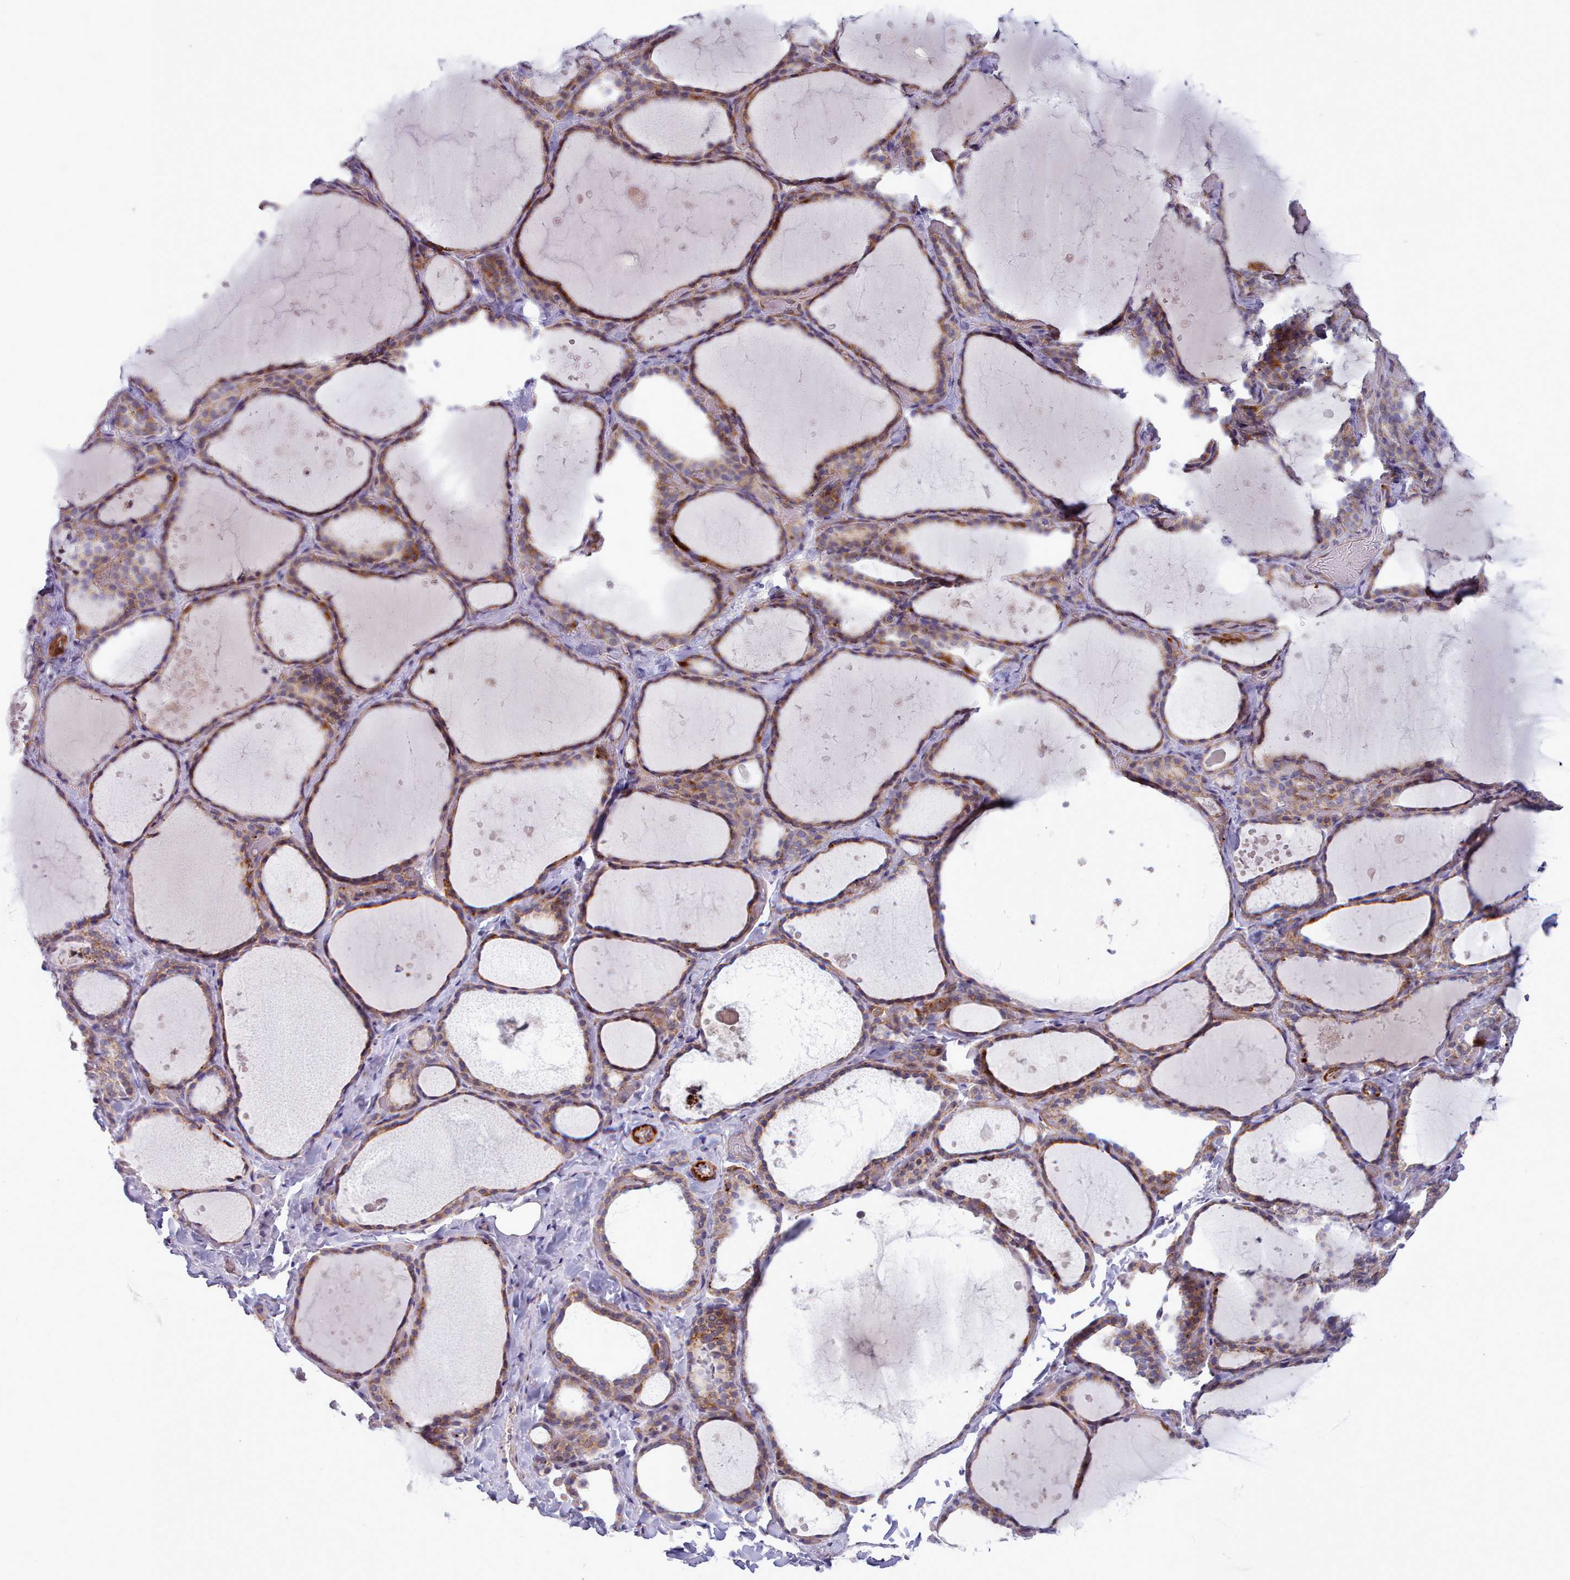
{"staining": {"intensity": "strong", "quantity": ">75%", "location": "cytoplasmic/membranous"}, "tissue": "thyroid gland", "cell_type": "Glandular cells", "image_type": "normal", "snomed": [{"axis": "morphology", "description": "Normal tissue, NOS"}, {"axis": "topography", "description": "Thyroid gland"}], "caption": "Human thyroid gland stained for a protein (brown) shows strong cytoplasmic/membranous positive staining in about >75% of glandular cells.", "gene": "MRPL21", "patient": {"sex": "female", "age": 44}}